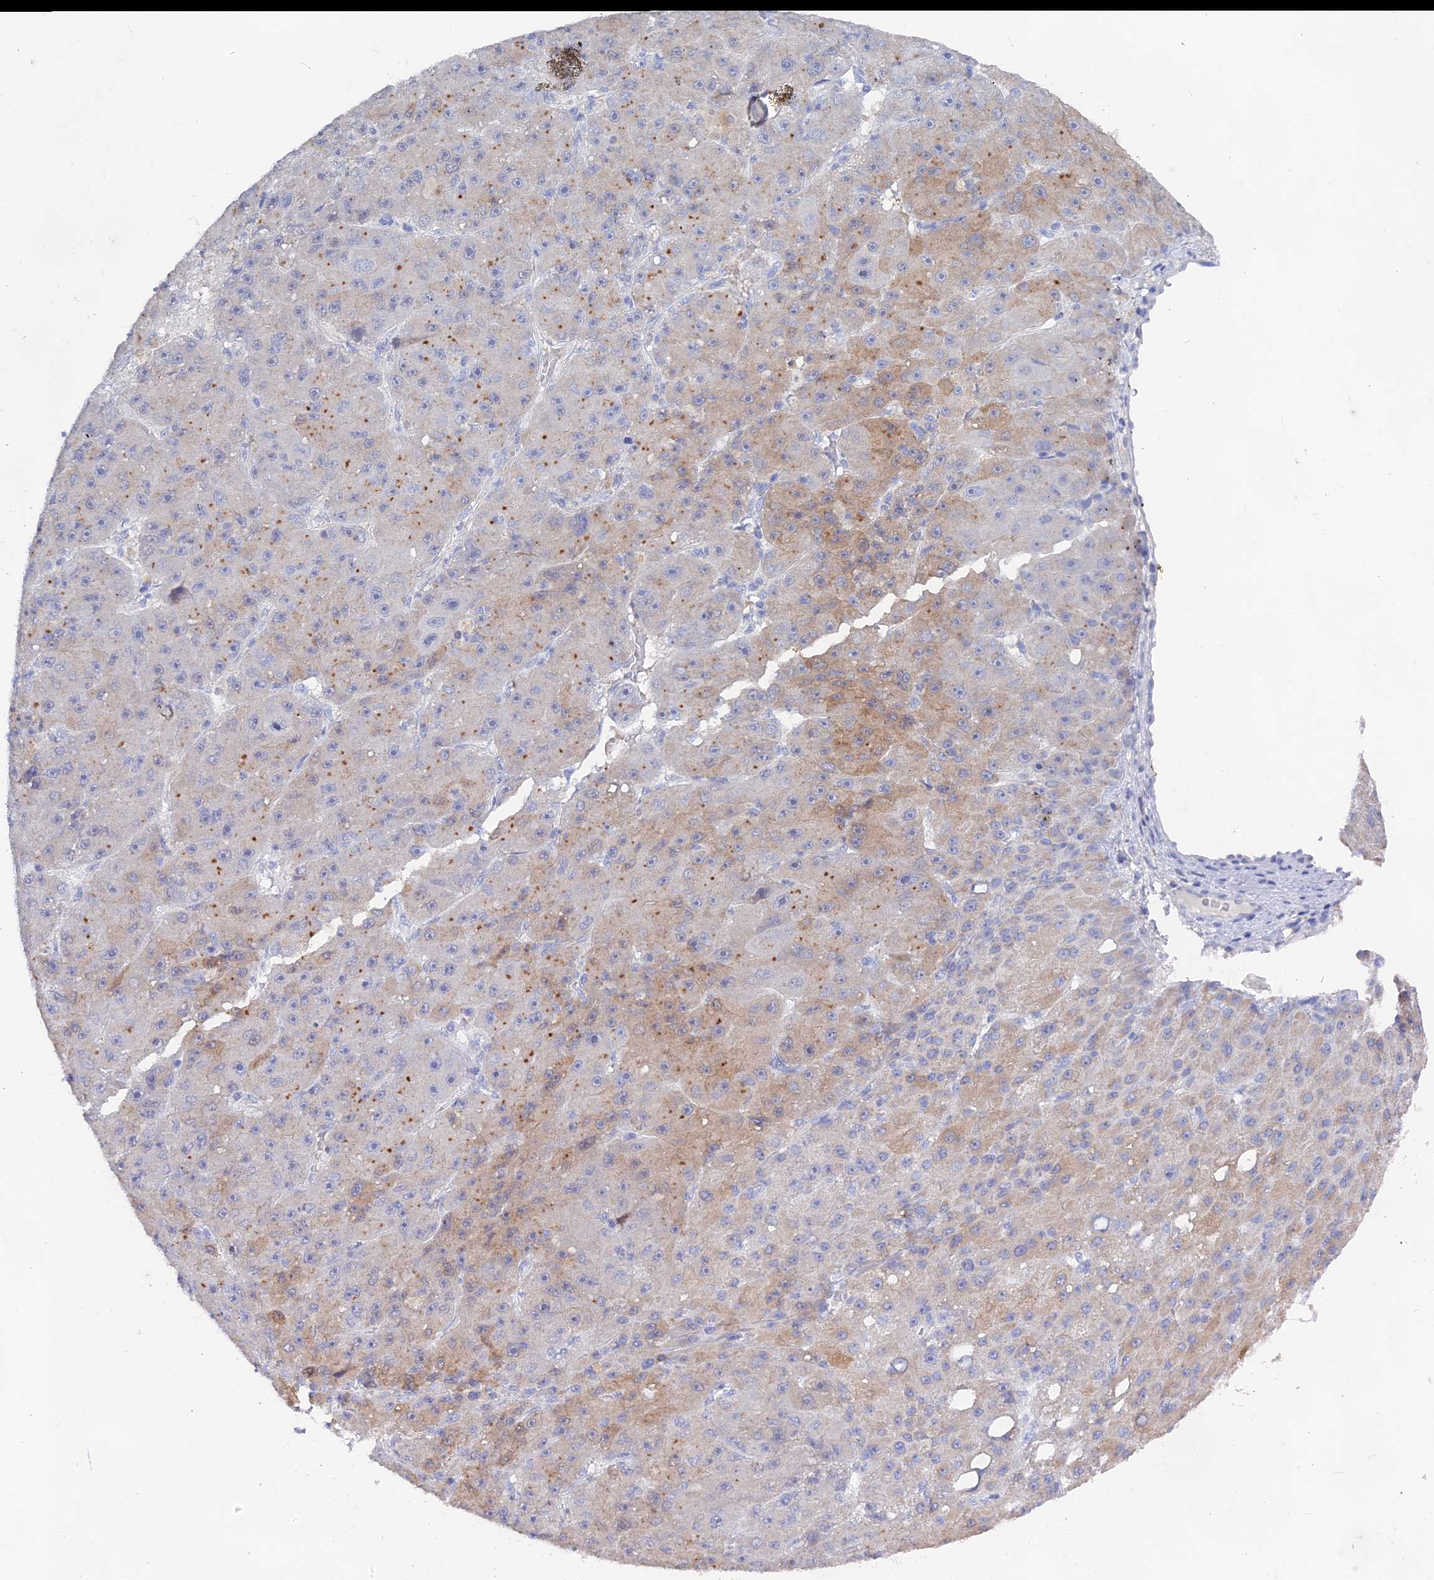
{"staining": {"intensity": "moderate", "quantity": "<25%", "location": "cytoplasmic/membranous"}, "tissue": "liver cancer", "cell_type": "Tumor cells", "image_type": "cancer", "snomed": [{"axis": "morphology", "description": "Carcinoma, Hepatocellular, NOS"}, {"axis": "topography", "description": "Liver"}], "caption": "Protein analysis of liver cancer (hepatocellular carcinoma) tissue reveals moderate cytoplasmic/membranous positivity in approximately <25% of tumor cells.", "gene": "LRIF1", "patient": {"sex": "male", "age": 67}}